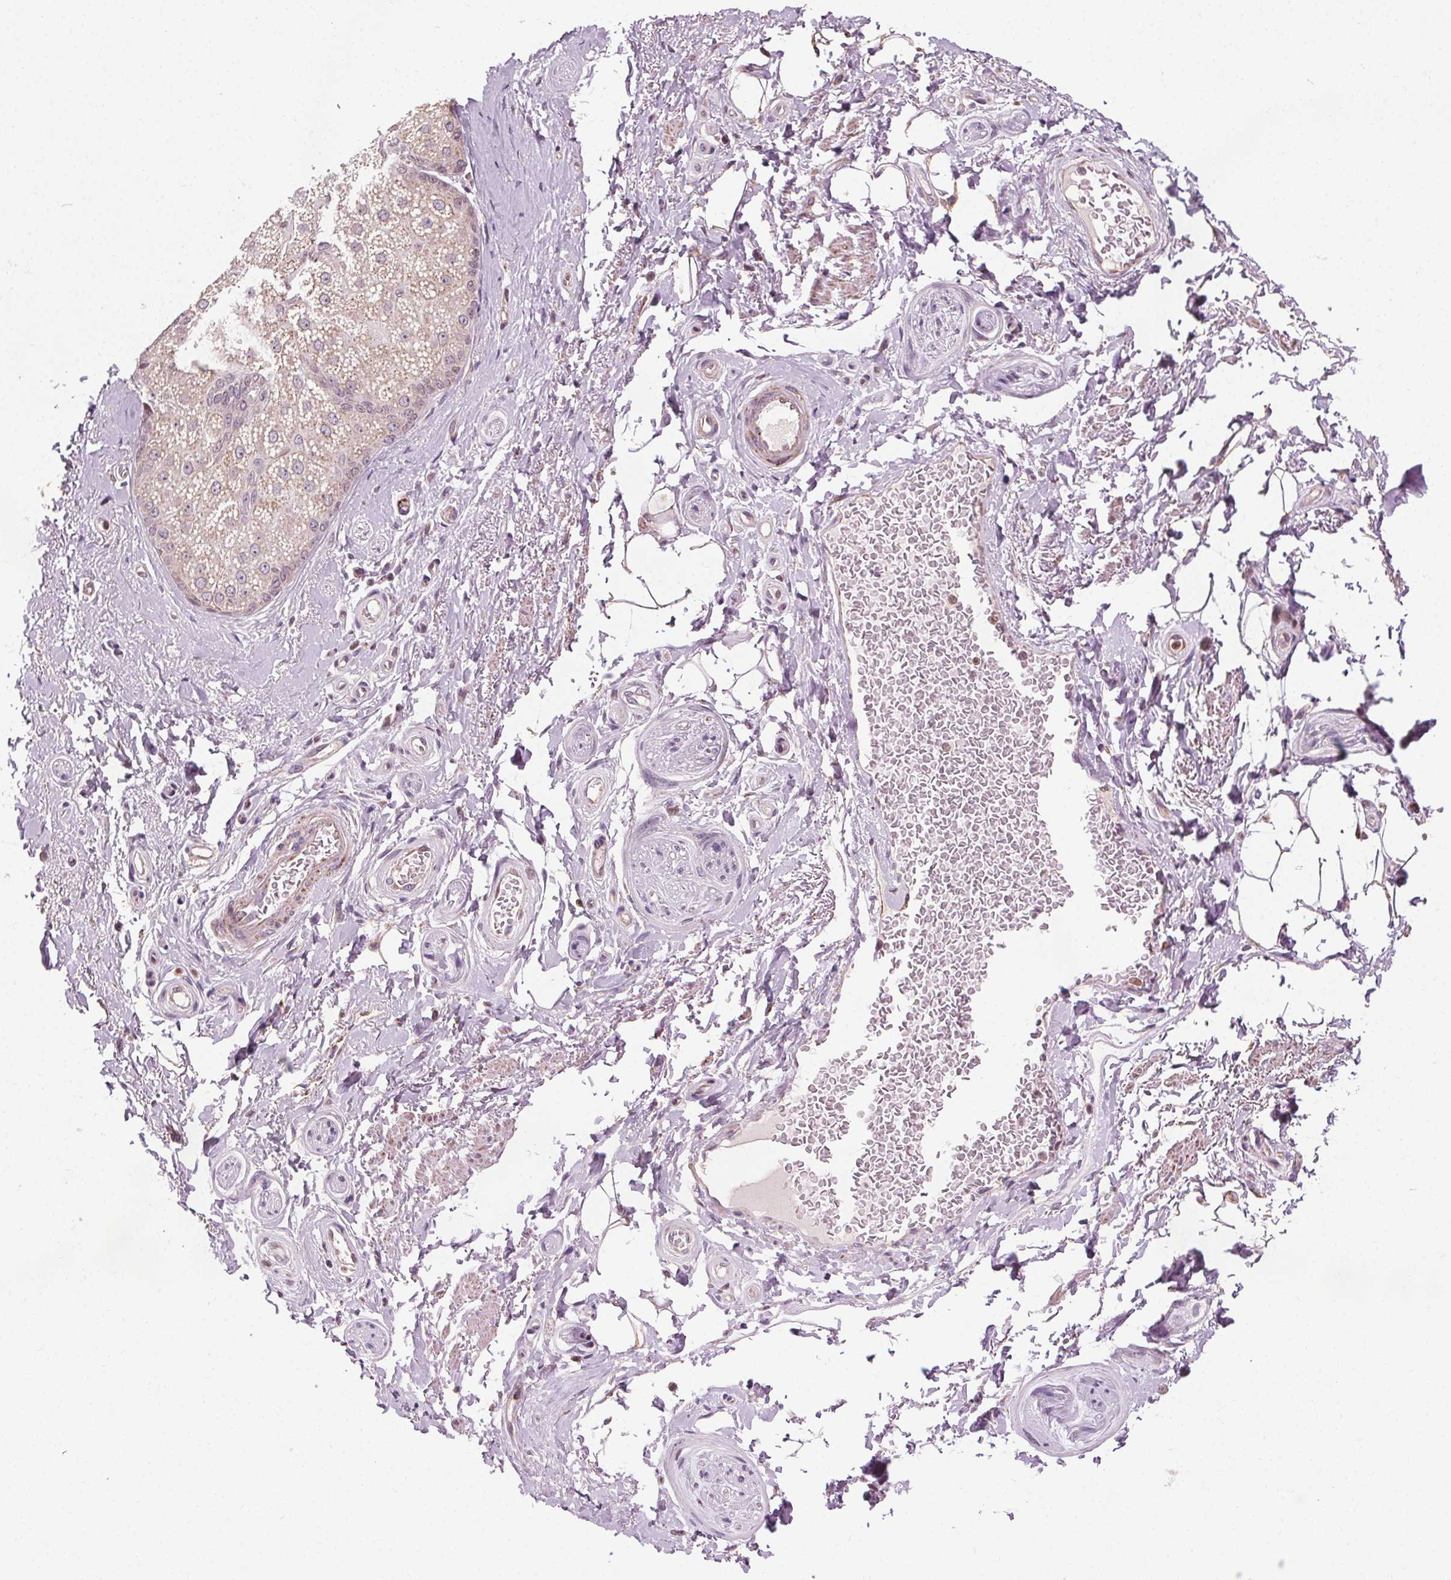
{"staining": {"intensity": "moderate", "quantity": "<25%", "location": "cytoplasmic/membranous"}, "tissue": "adipose tissue", "cell_type": "Adipocytes", "image_type": "normal", "snomed": [{"axis": "morphology", "description": "Normal tissue, NOS"}, {"axis": "topography", "description": "Peripheral nerve tissue"}], "caption": "This photomicrograph reveals normal adipose tissue stained with immunohistochemistry (IHC) to label a protein in brown. The cytoplasmic/membranous of adipocytes show moderate positivity for the protein. Nuclei are counter-stained blue.", "gene": "LFNG", "patient": {"sex": "male", "age": 51}}